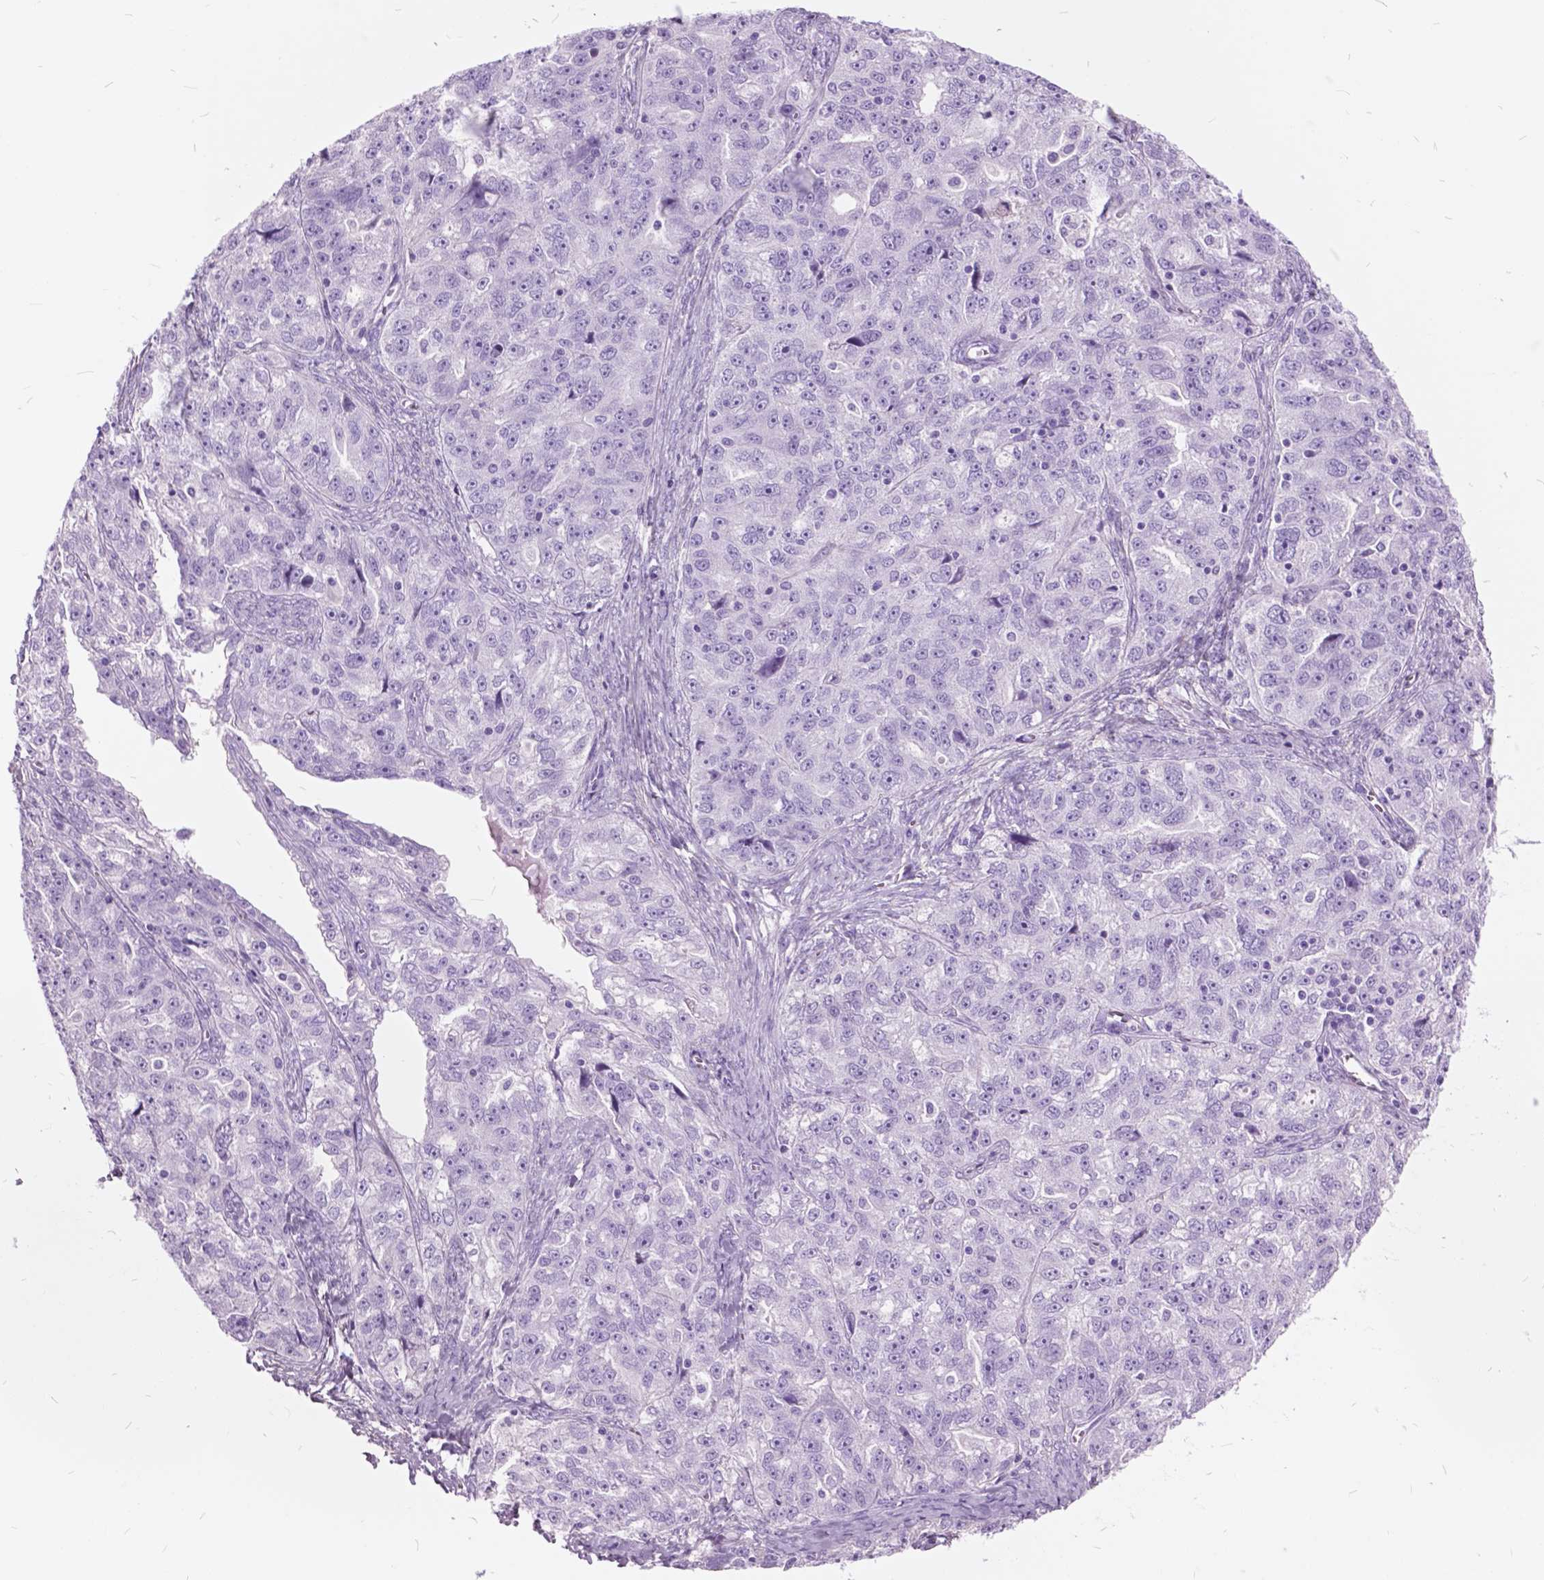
{"staining": {"intensity": "negative", "quantity": "none", "location": "none"}, "tissue": "ovarian cancer", "cell_type": "Tumor cells", "image_type": "cancer", "snomed": [{"axis": "morphology", "description": "Cystadenocarcinoma, serous, NOS"}, {"axis": "topography", "description": "Ovary"}], "caption": "Tumor cells are negative for protein expression in human ovarian cancer.", "gene": "GDF9", "patient": {"sex": "female", "age": 51}}